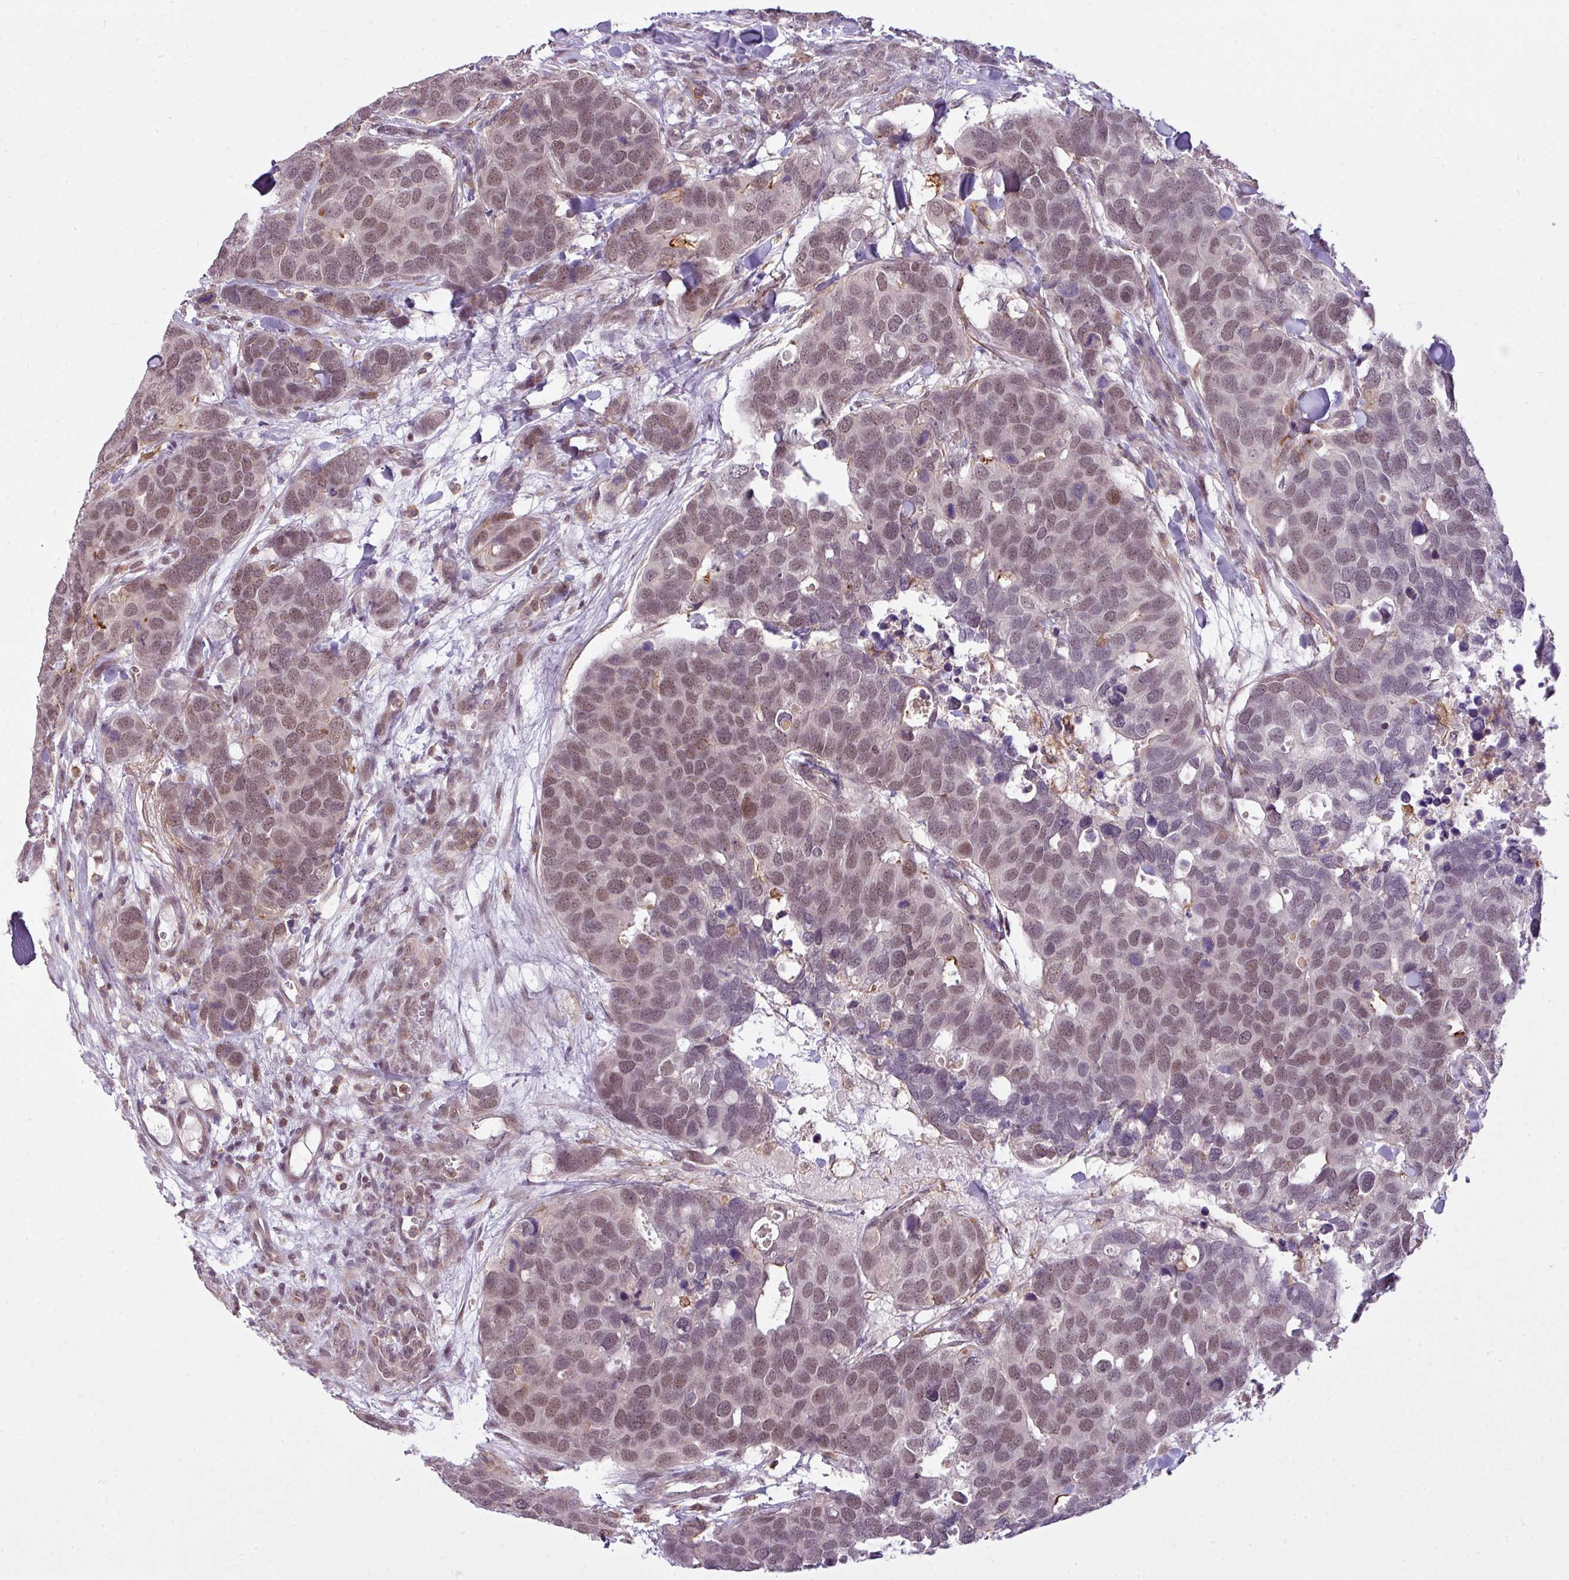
{"staining": {"intensity": "weak", "quantity": "25%-75%", "location": "nuclear"}, "tissue": "breast cancer", "cell_type": "Tumor cells", "image_type": "cancer", "snomed": [{"axis": "morphology", "description": "Duct carcinoma"}, {"axis": "topography", "description": "Breast"}], "caption": "This is an image of IHC staining of breast intraductal carcinoma, which shows weak staining in the nuclear of tumor cells.", "gene": "ZC2HC1C", "patient": {"sex": "female", "age": 83}}